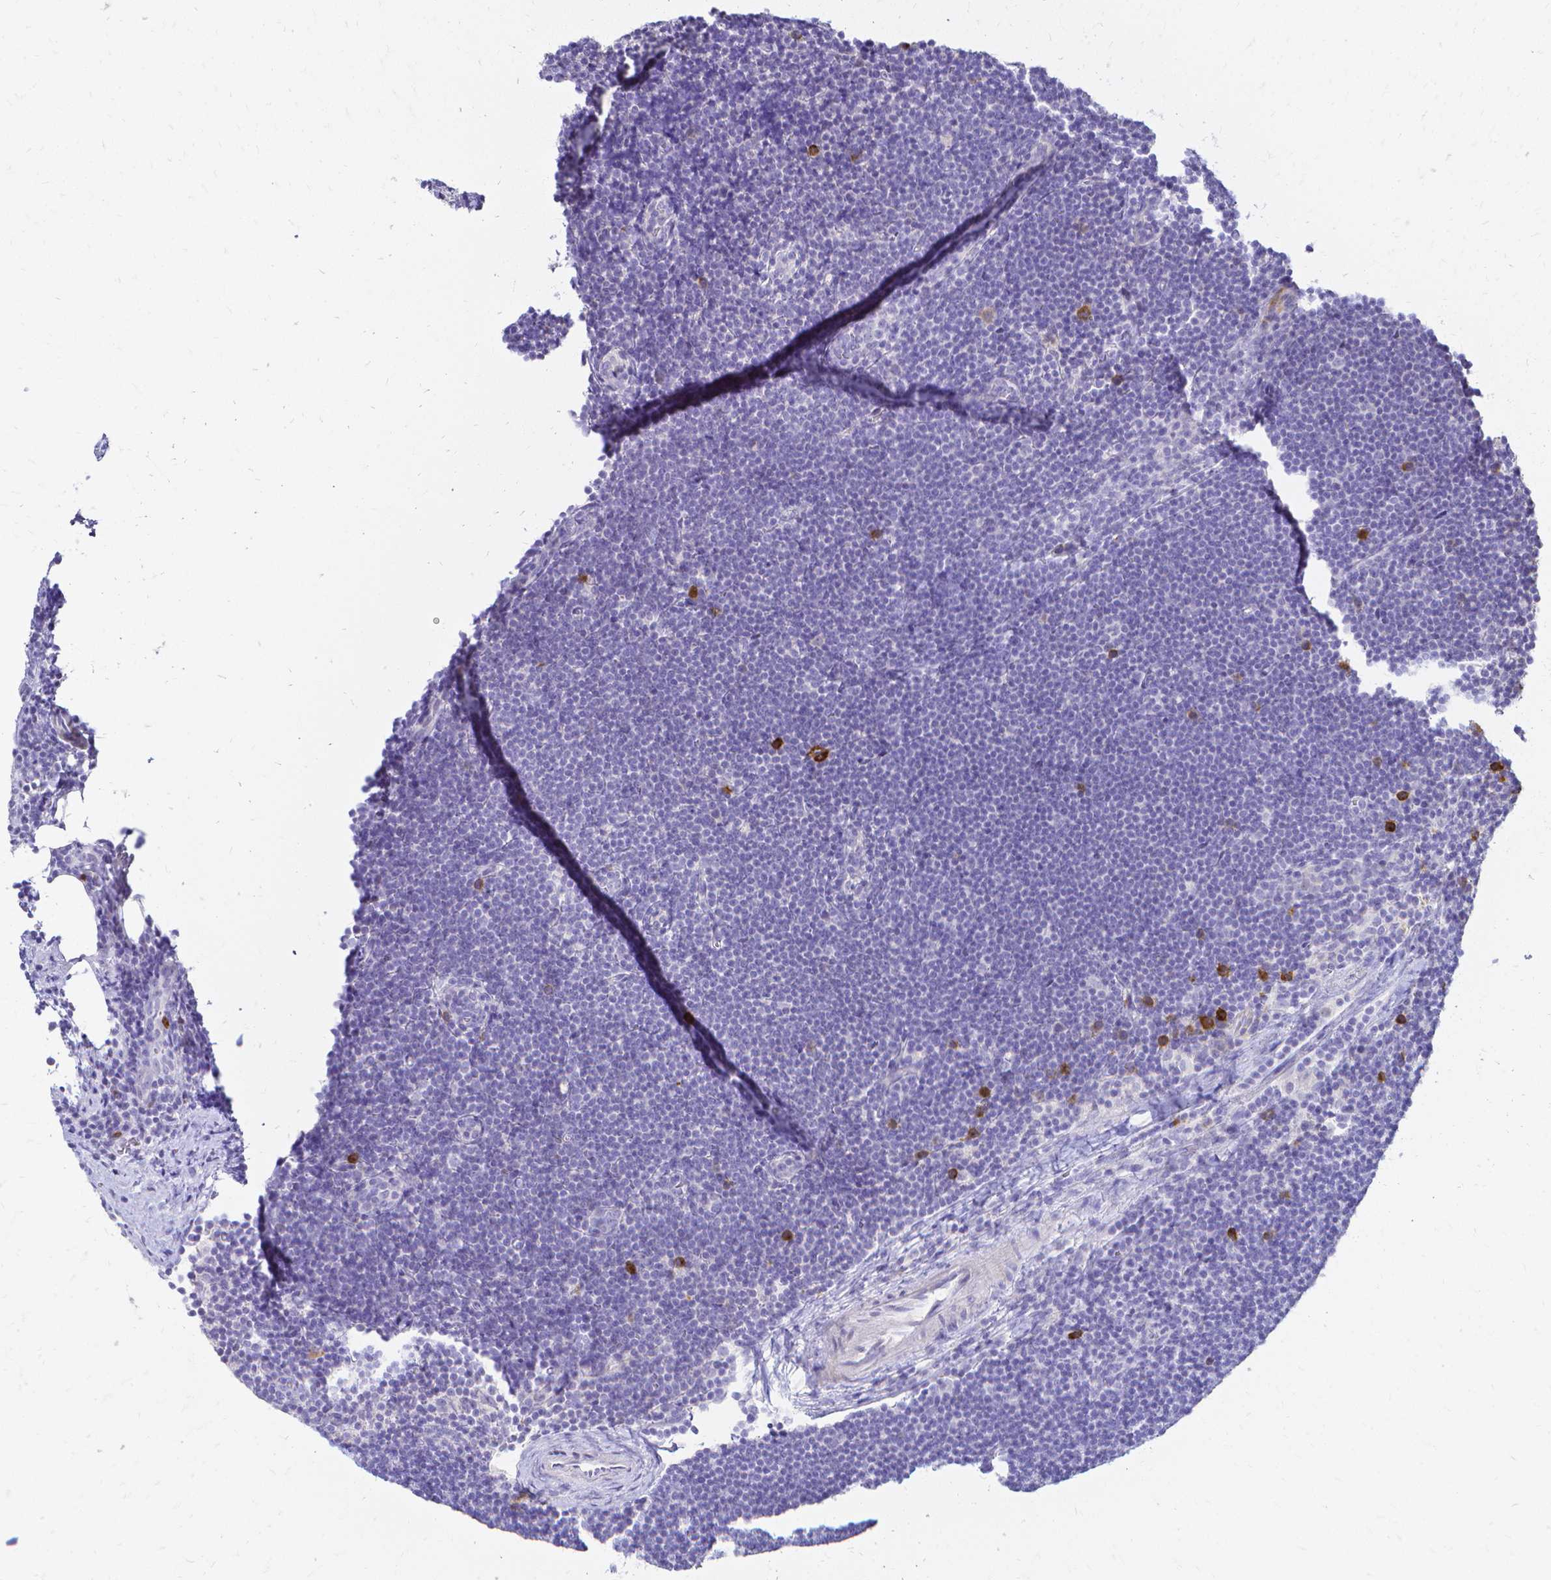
{"staining": {"intensity": "strong", "quantity": "<25%", "location": "cytoplasmic/membranous"}, "tissue": "lymphoma", "cell_type": "Tumor cells", "image_type": "cancer", "snomed": [{"axis": "morphology", "description": "Malignant lymphoma, non-Hodgkin's type, Low grade"}, {"axis": "topography", "description": "Lymph node"}], "caption": "A medium amount of strong cytoplasmic/membranous positivity is seen in about <25% of tumor cells in lymphoma tissue.", "gene": "CCNB1", "patient": {"sex": "female", "age": 73}}